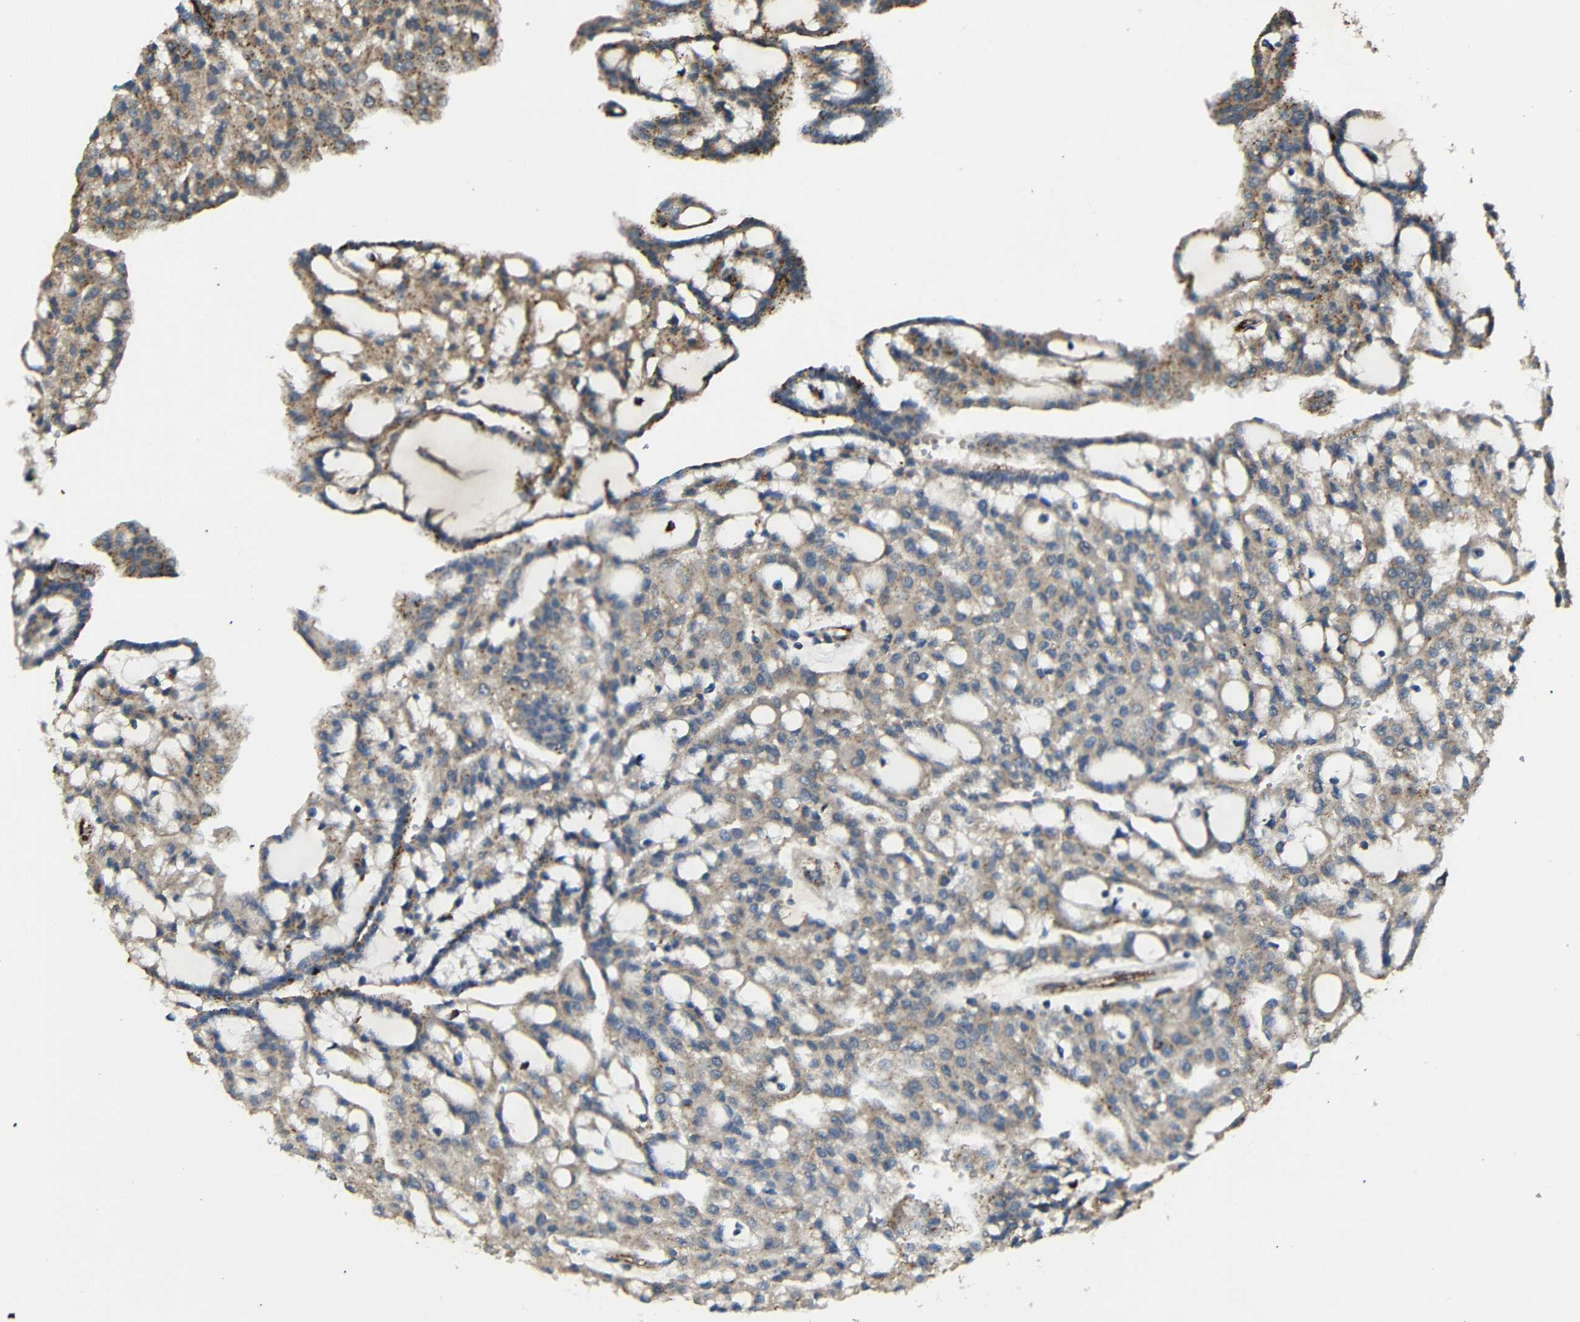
{"staining": {"intensity": "moderate", "quantity": "25%-75%", "location": "cytoplasmic/membranous"}, "tissue": "renal cancer", "cell_type": "Tumor cells", "image_type": "cancer", "snomed": [{"axis": "morphology", "description": "Adenocarcinoma, NOS"}, {"axis": "topography", "description": "Kidney"}], "caption": "The image displays a brown stain indicating the presence of a protein in the cytoplasmic/membranous of tumor cells in renal cancer (adenocarcinoma). The protein is stained brown, and the nuclei are stained in blue (DAB (3,3'-diaminobenzidine) IHC with brightfield microscopy, high magnification).", "gene": "ATP7A", "patient": {"sex": "male", "age": 63}}